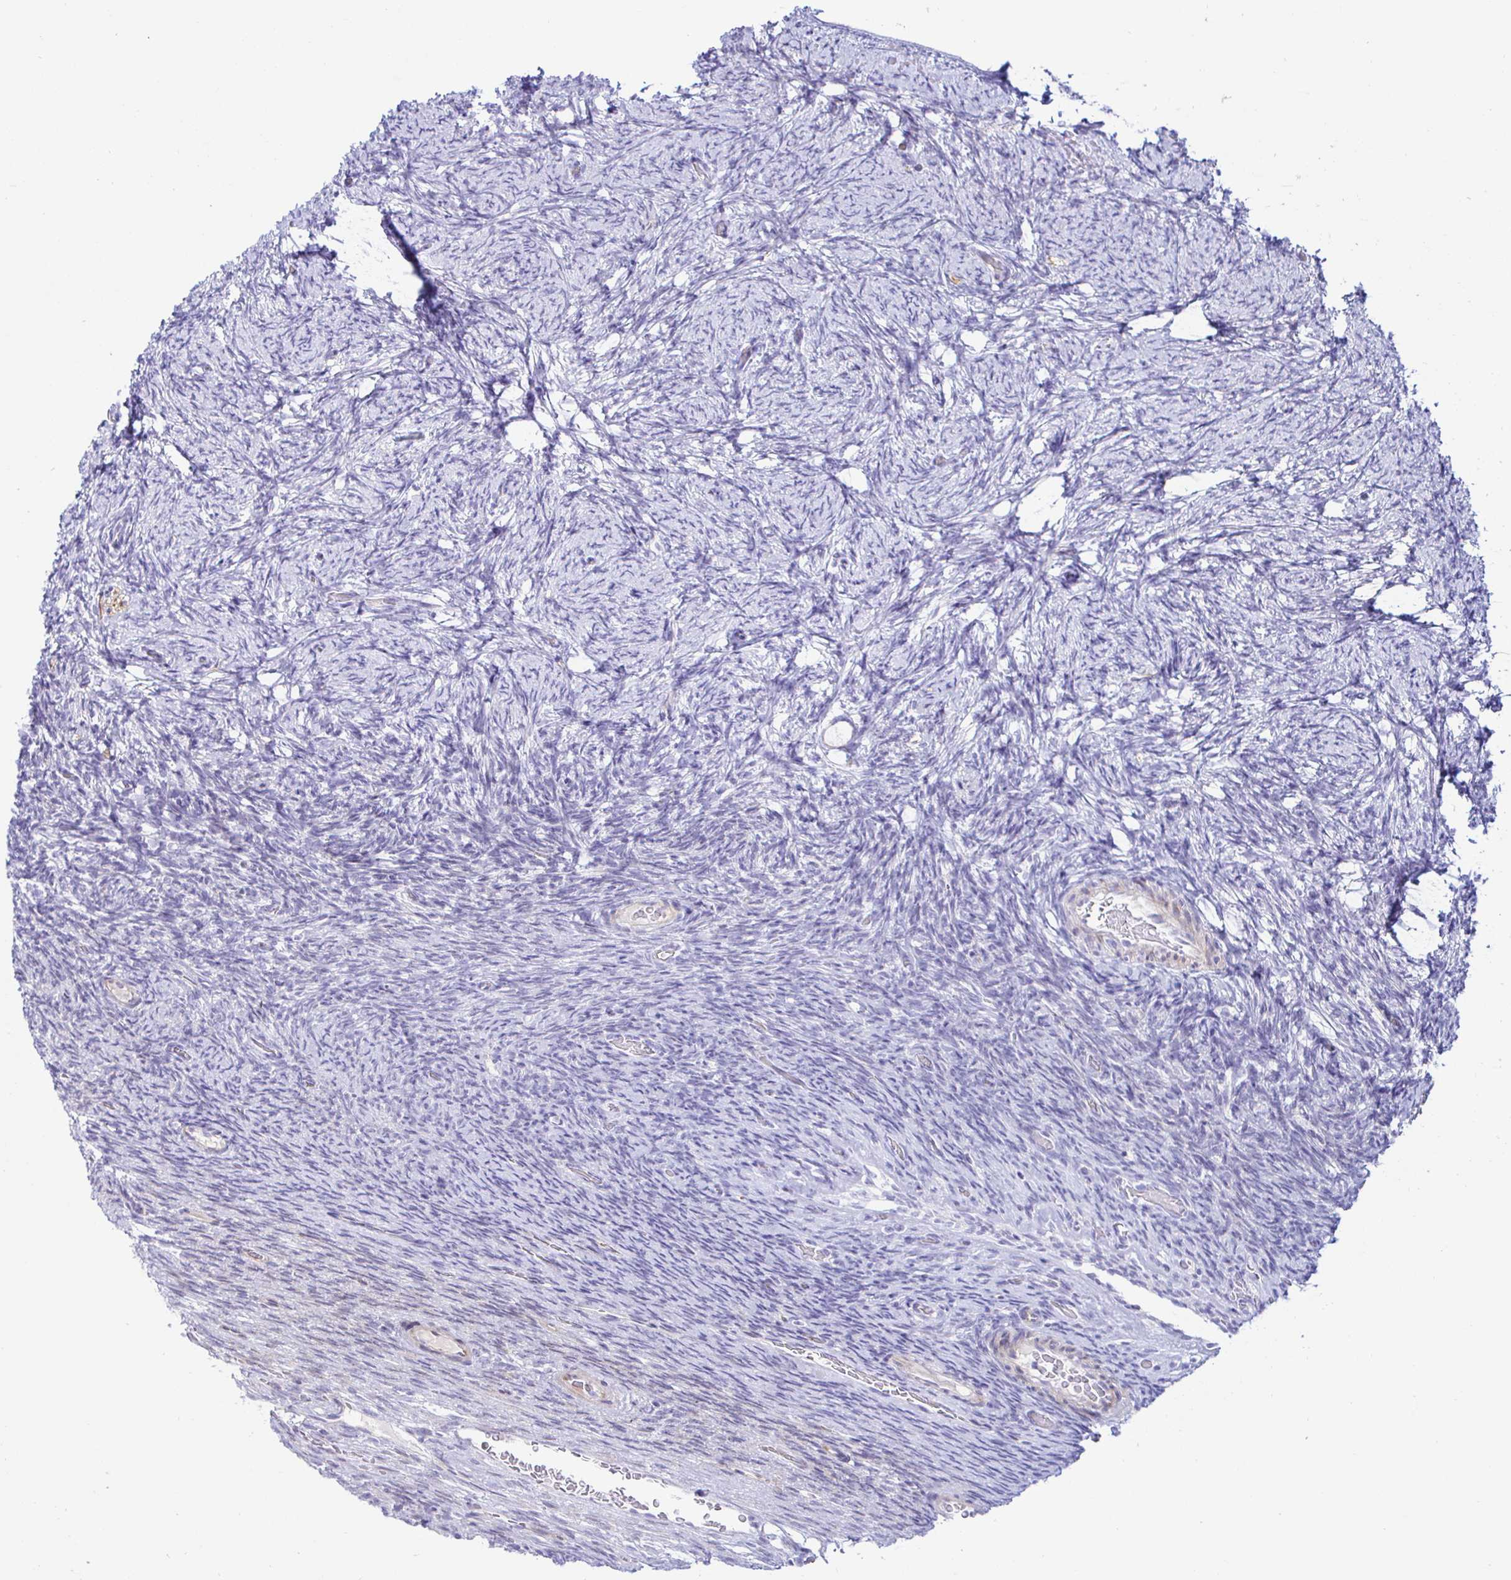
{"staining": {"intensity": "negative", "quantity": "none", "location": "none"}, "tissue": "ovary", "cell_type": "Follicle cells", "image_type": "normal", "snomed": [{"axis": "morphology", "description": "Normal tissue, NOS"}, {"axis": "topography", "description": "Ovary"}], "caption": "An immunohistochemistry (IHC) histopathology image of unremarkable ovary is shown. There is no staining in follicle cells of ovary. Nuclei are stained in blue.", "gene": "PINLYP", "patient": {"sex": "female", "age": 34}}